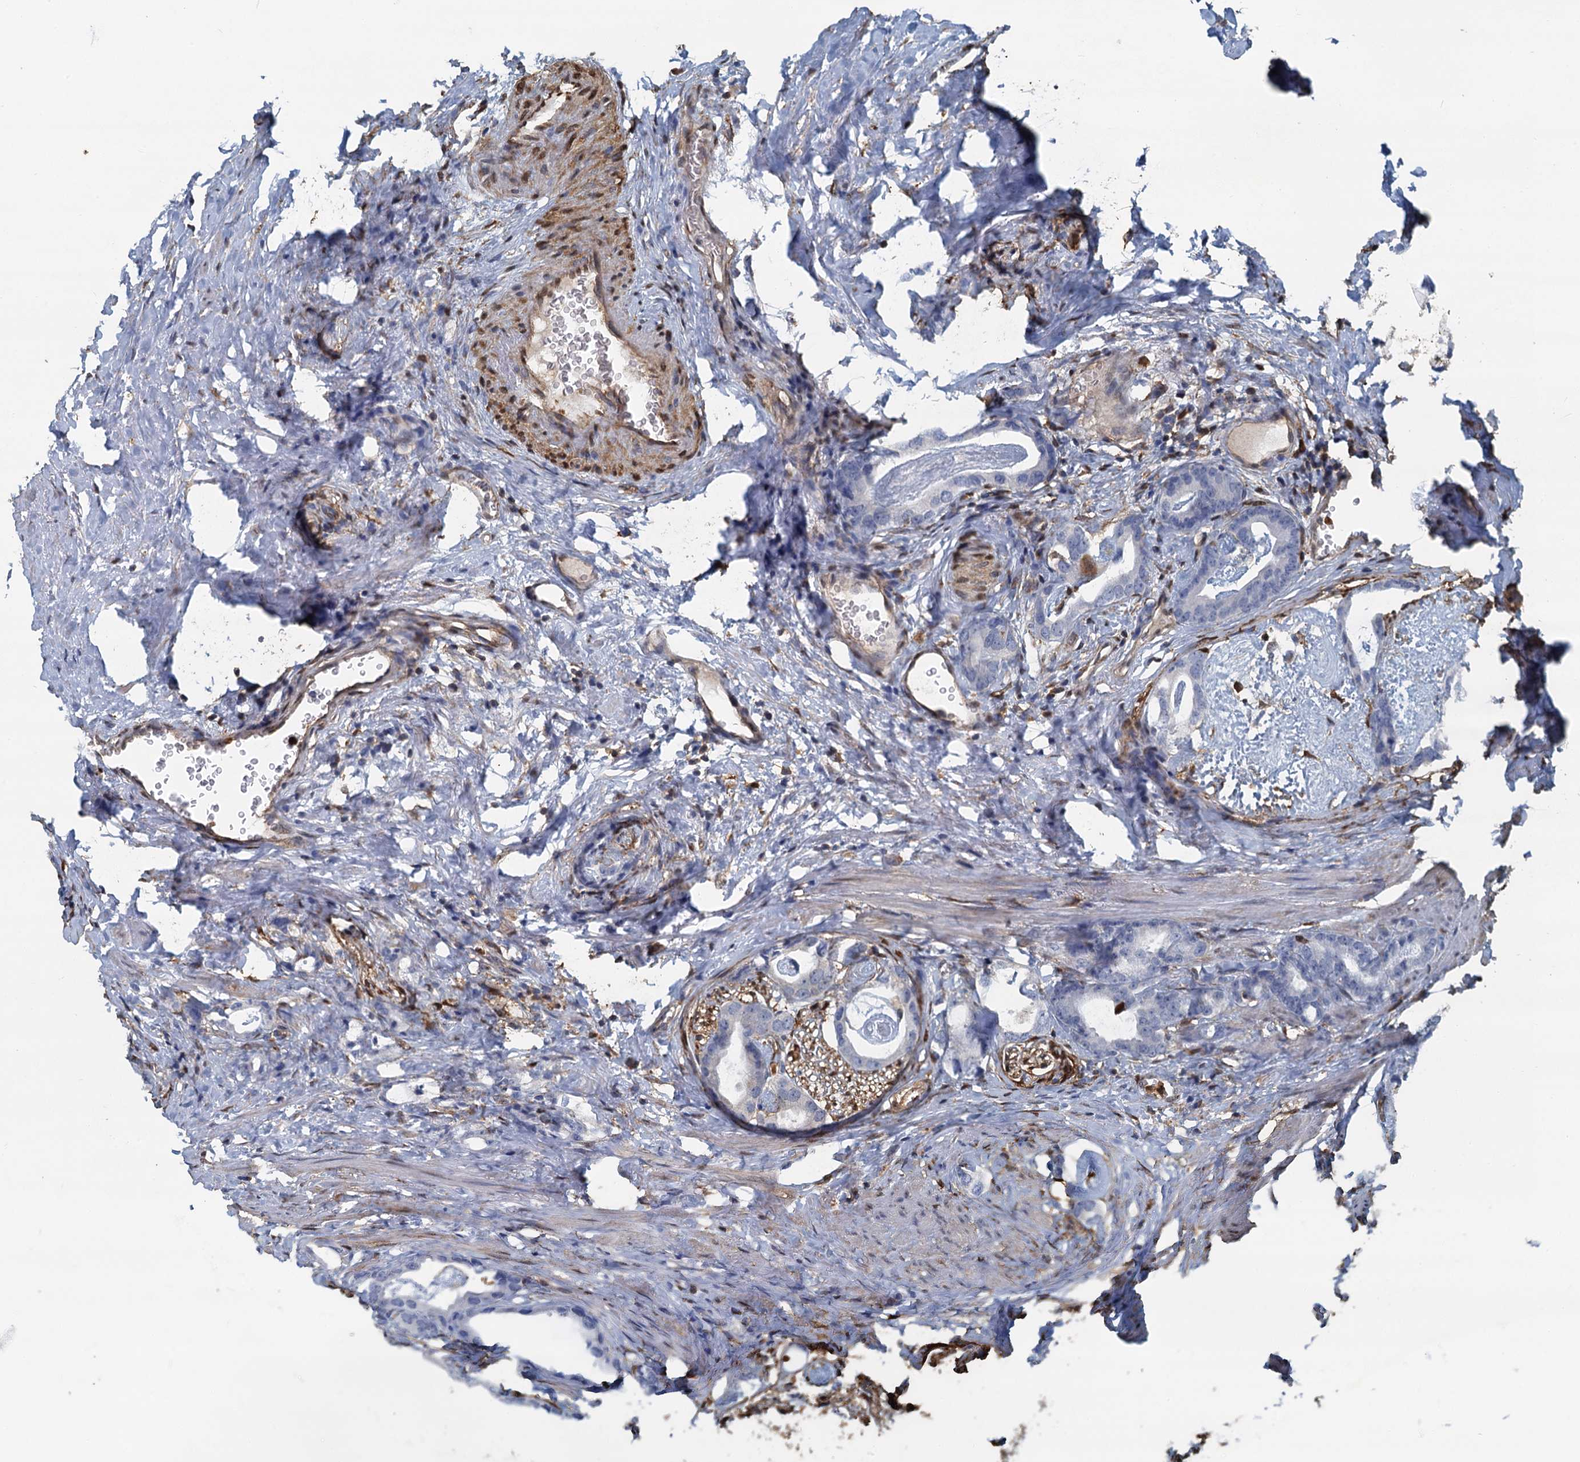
{"staining": {"intensity": "negative", "quantity": "none", "location": "none"}, "tissue": "prostate cancer", "cell_type": "Tumor cells", "image_type": "cancer", "snomed": [{"axis": "morphology", "description": "Adenocarcinoma, Low grade"}, {"axis": "topography", "description": "Prostate"}], "caption": "An IHC image of prostate cancer is shown. There is no staining in tumor cells of prostate cancer.", "gene": "S100A6", "patient": {"sex": "male", "age": 71}}